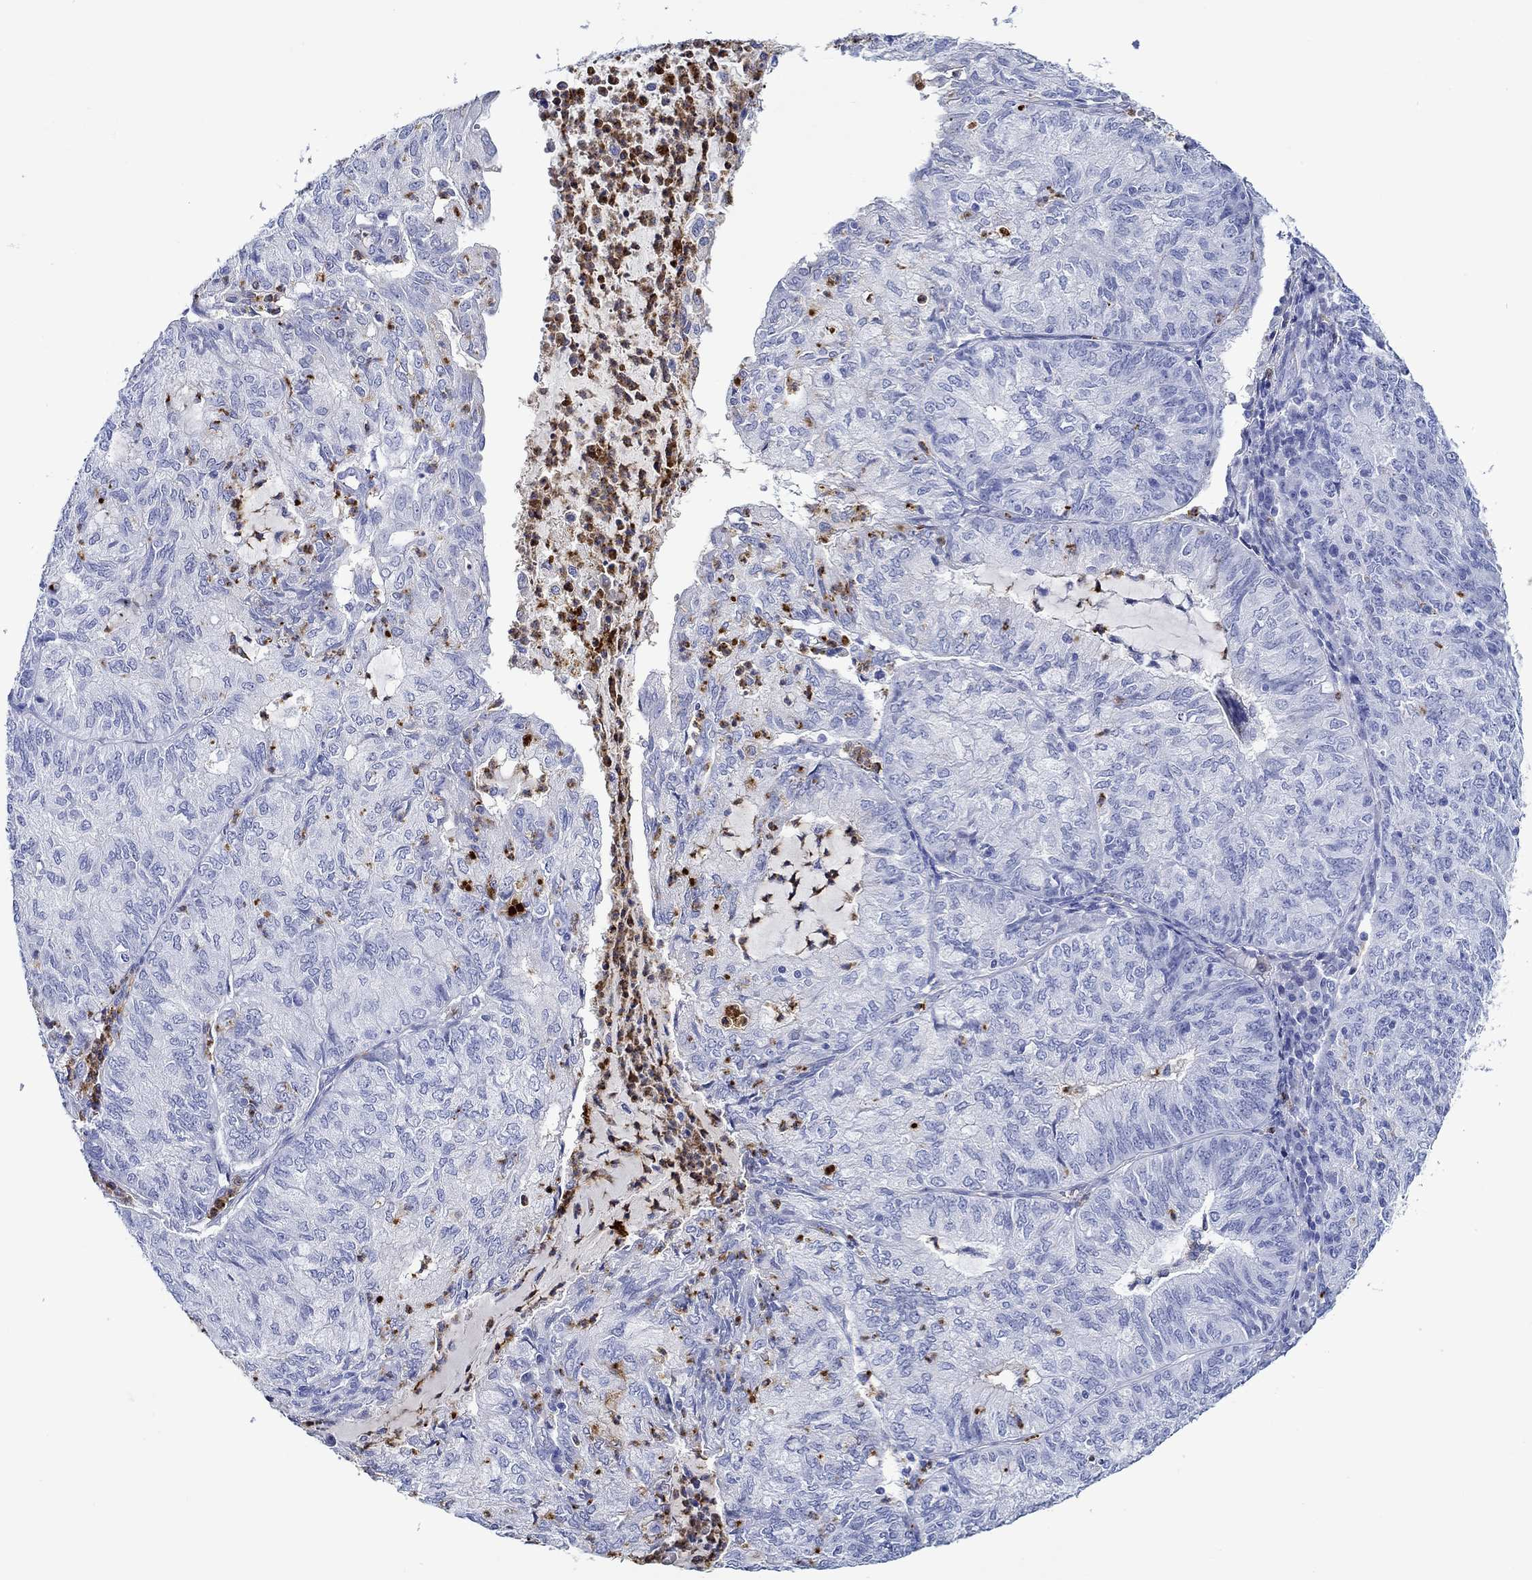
{"staining": {"intensity": "negative", "quantity": "none", "location": "none"}, "tissue": "endometrial cancer", "cell_type": "Tumor cells", "image_type": "cancer", "snomed": [{"axis": "morphology", "description": "Adenocarcinoma, NOS"}, {"axis": "topography", "description": "Endometrium"}], "caption": "IHC of endometrial adenocarcinoma exhibits no staining in tumor cells.", "gene": "EPX", "patient": {"sex": "female", "age": 82}}